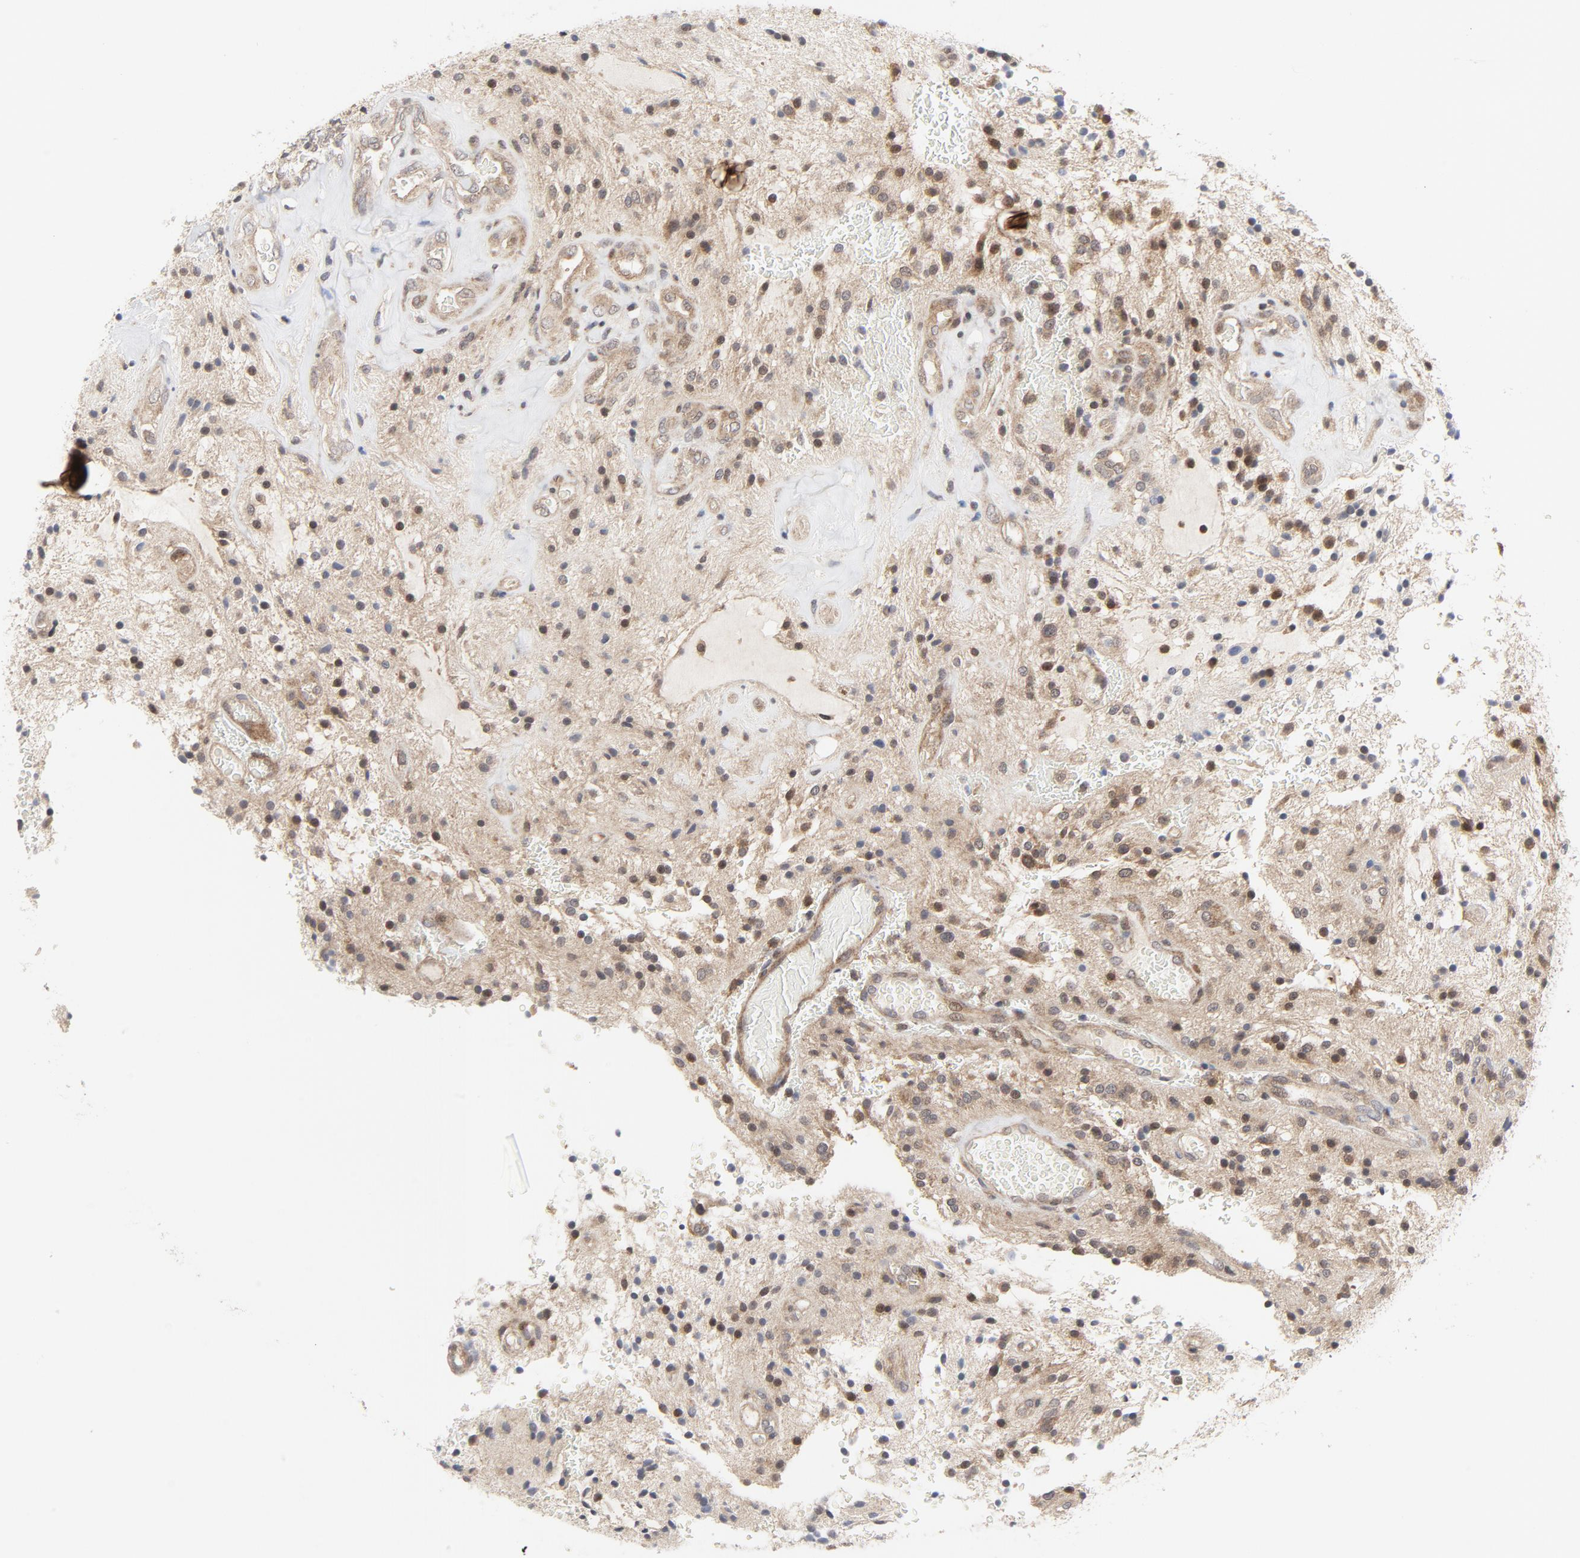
{"staining": {"intensity": "weak", "quantity": "25%-75%", "location": "cytoplasmic/membranous,nuclear"}, "tissue": "glioma", "cell_type": "Tumor cells", "image_type": "cancer", "snomed": [{"axis": "morphology", "description": "Glioma, malignant, NOS"}, {"axis": "topography", "description": "Cerebellum"}], "caption": "This is an image of immunohistochemistry (IHC) staining of glioma (malignant), which shows weak positivity in the cytoplasmic/membranous and nuclear of tumor cells.", "gene": "MAP2K7", "patient": {"sex": "female", "age": 10}}